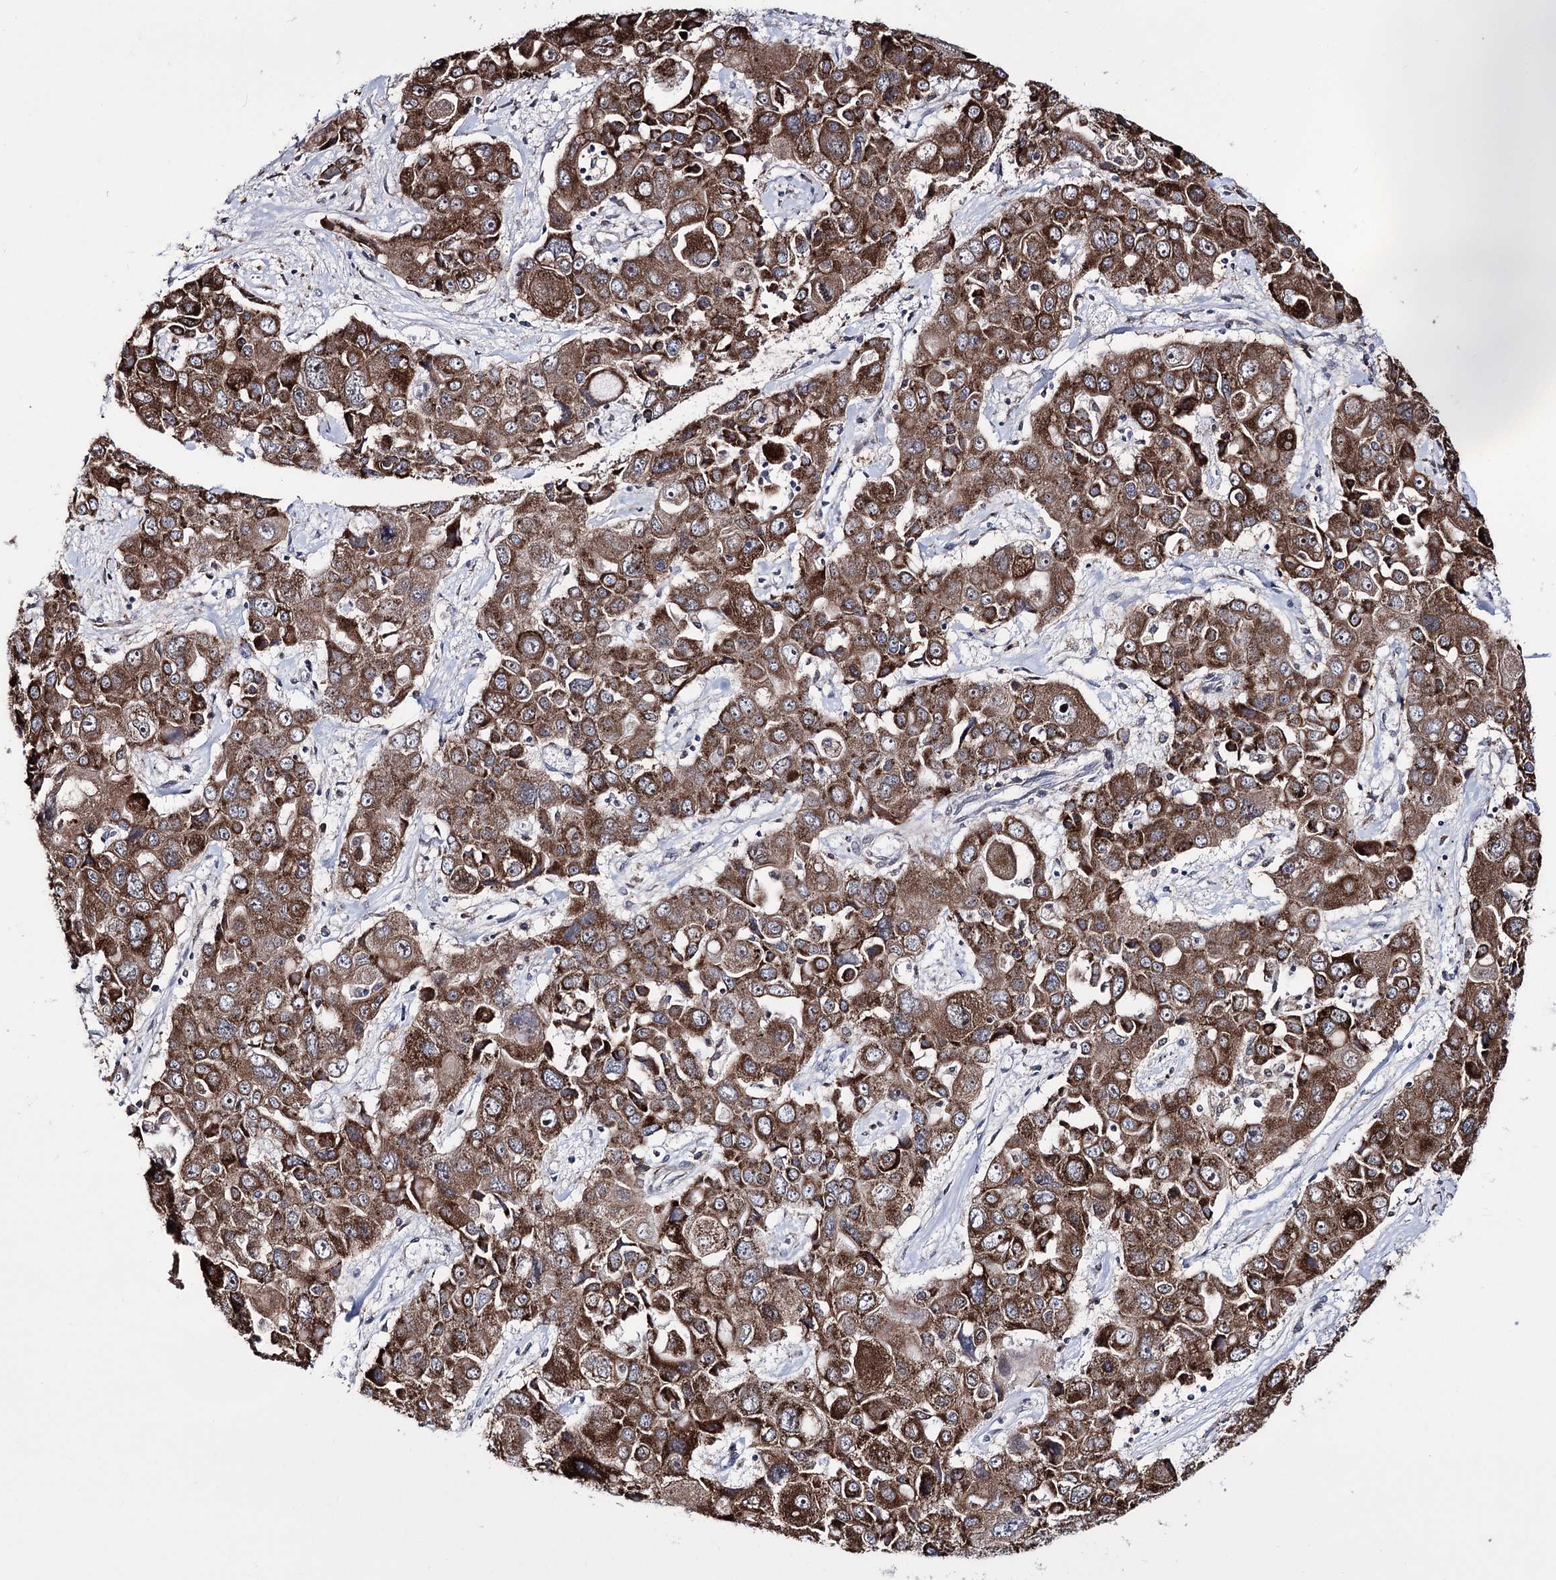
{"staining": {"intensity": "strong", "quantity": ">75%", "location": "cytoplasmic/membranous,nuclear"}, "tissue": "liver cancer", "cell_type": "Tumor cells", "image_type": "cancer", "snomed": [{"axis": "morphology", "description": "Cholangiocarcinoma"}, {"axis": "topography", "description": "Liver"}], "caption": "Cholangiocarcinoma (liver) tissue demonstrates strong cytoplasmic/membranous and nuclear staining in approximately >75% of tumor cells", "gene": "PPRC1", "patient": {"sex": "male", "age": 67}}